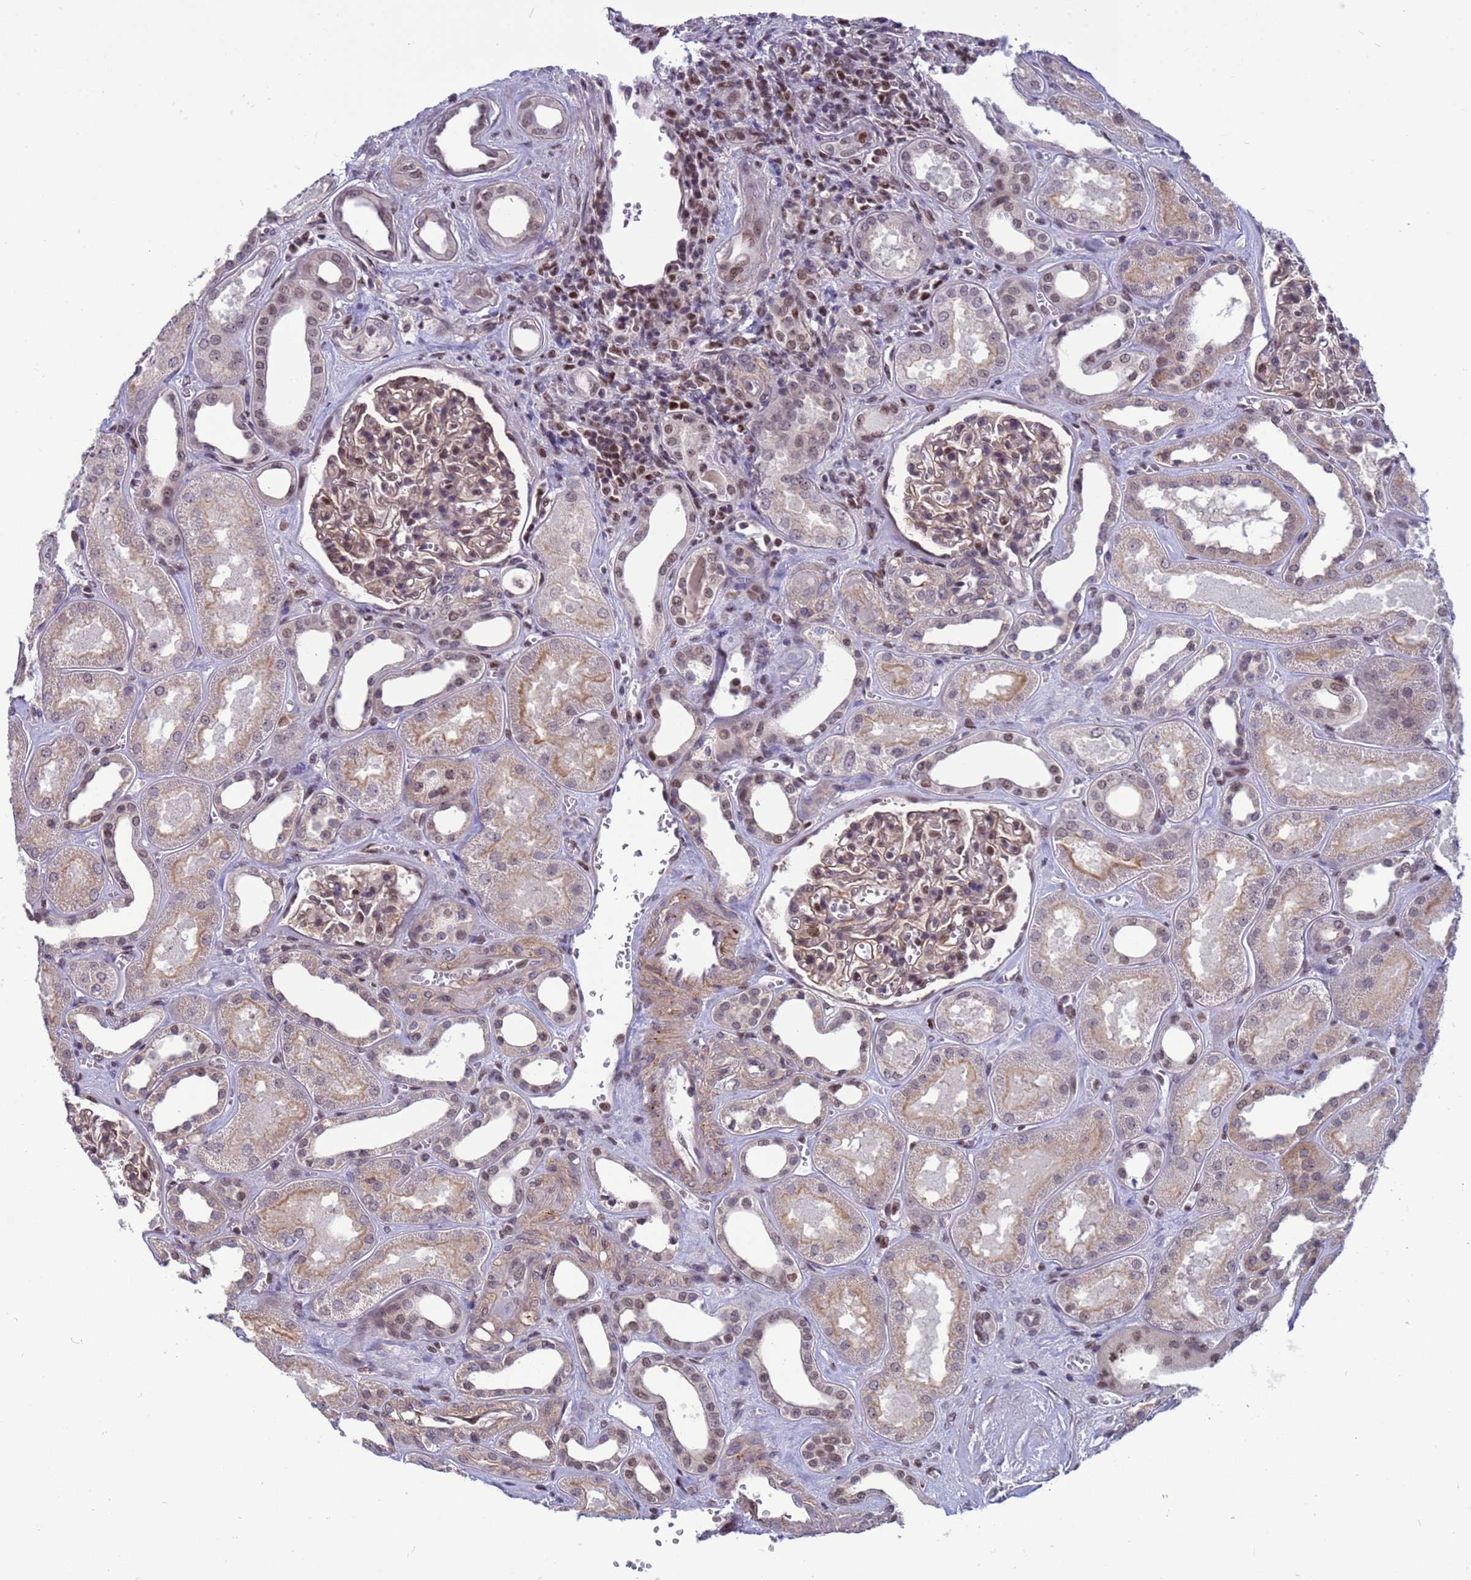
{"staining": {"intensity": "weak", "quantity": ">75%", "location": "cytoplasmic/membranous,nuclear"}, "tissue": "kidney", "cell_type": "Cells in glomeruli", "image_type": "normal", "snomed": [{"axis": "morphology", "description": "Normal tissue, NOS"}, {"axis": "morphology", "description": "Adenocarcinoma, NOS"}, {"axis": "topography", "description": "Kidney"}], "caption": "The micrograph displays immunohistochemical staining of benign kidney. There is weak cytoplasmic/membranous,nuclear expression is present in about >75% of cells in glomeruli.", "gene": "NSL1", "patient": {"sex": "female", "age": 68}}